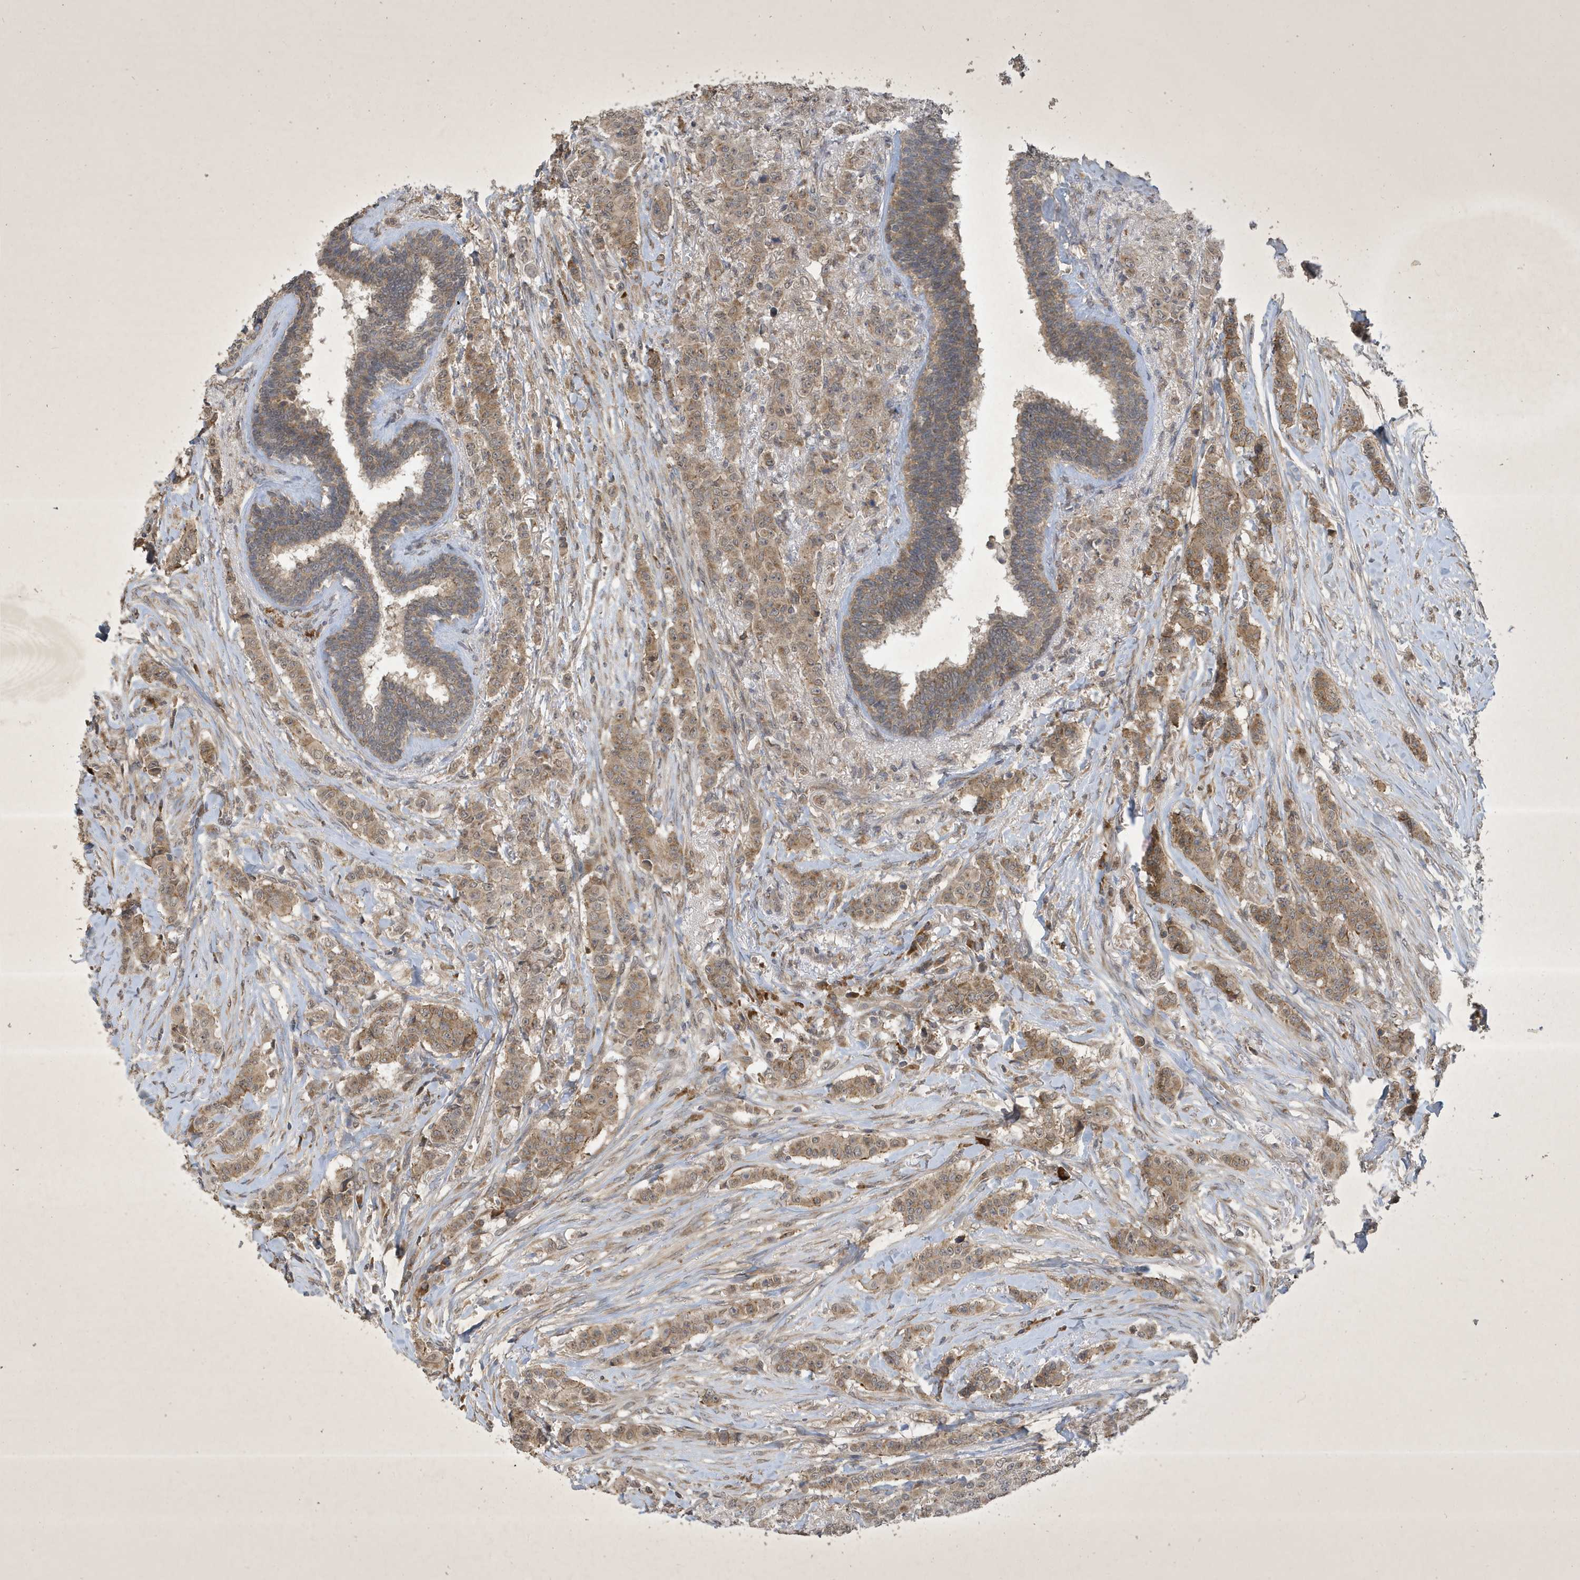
{"staining": {"intensity": "moderate", "quantity": ">75%", "location": "cytoplasmic/membranous"}, "tissue": "breast cancer", "cell_type": "Tumor cells", "image_type": "cancer", "snomed": [{"axis": "morphology", "description": "Duct carcinoma"}, {"axis": "topography", "description": "Breast"}], "caption": "The photomicrograph displays staining of breast cancer (invasive ductal carcinoma), revealing moderate cytoplasmic/membranous protein staining (brown color) within tumor cells.", "gene": "STX10", "patient": {"sex": "female", "age": 40}}